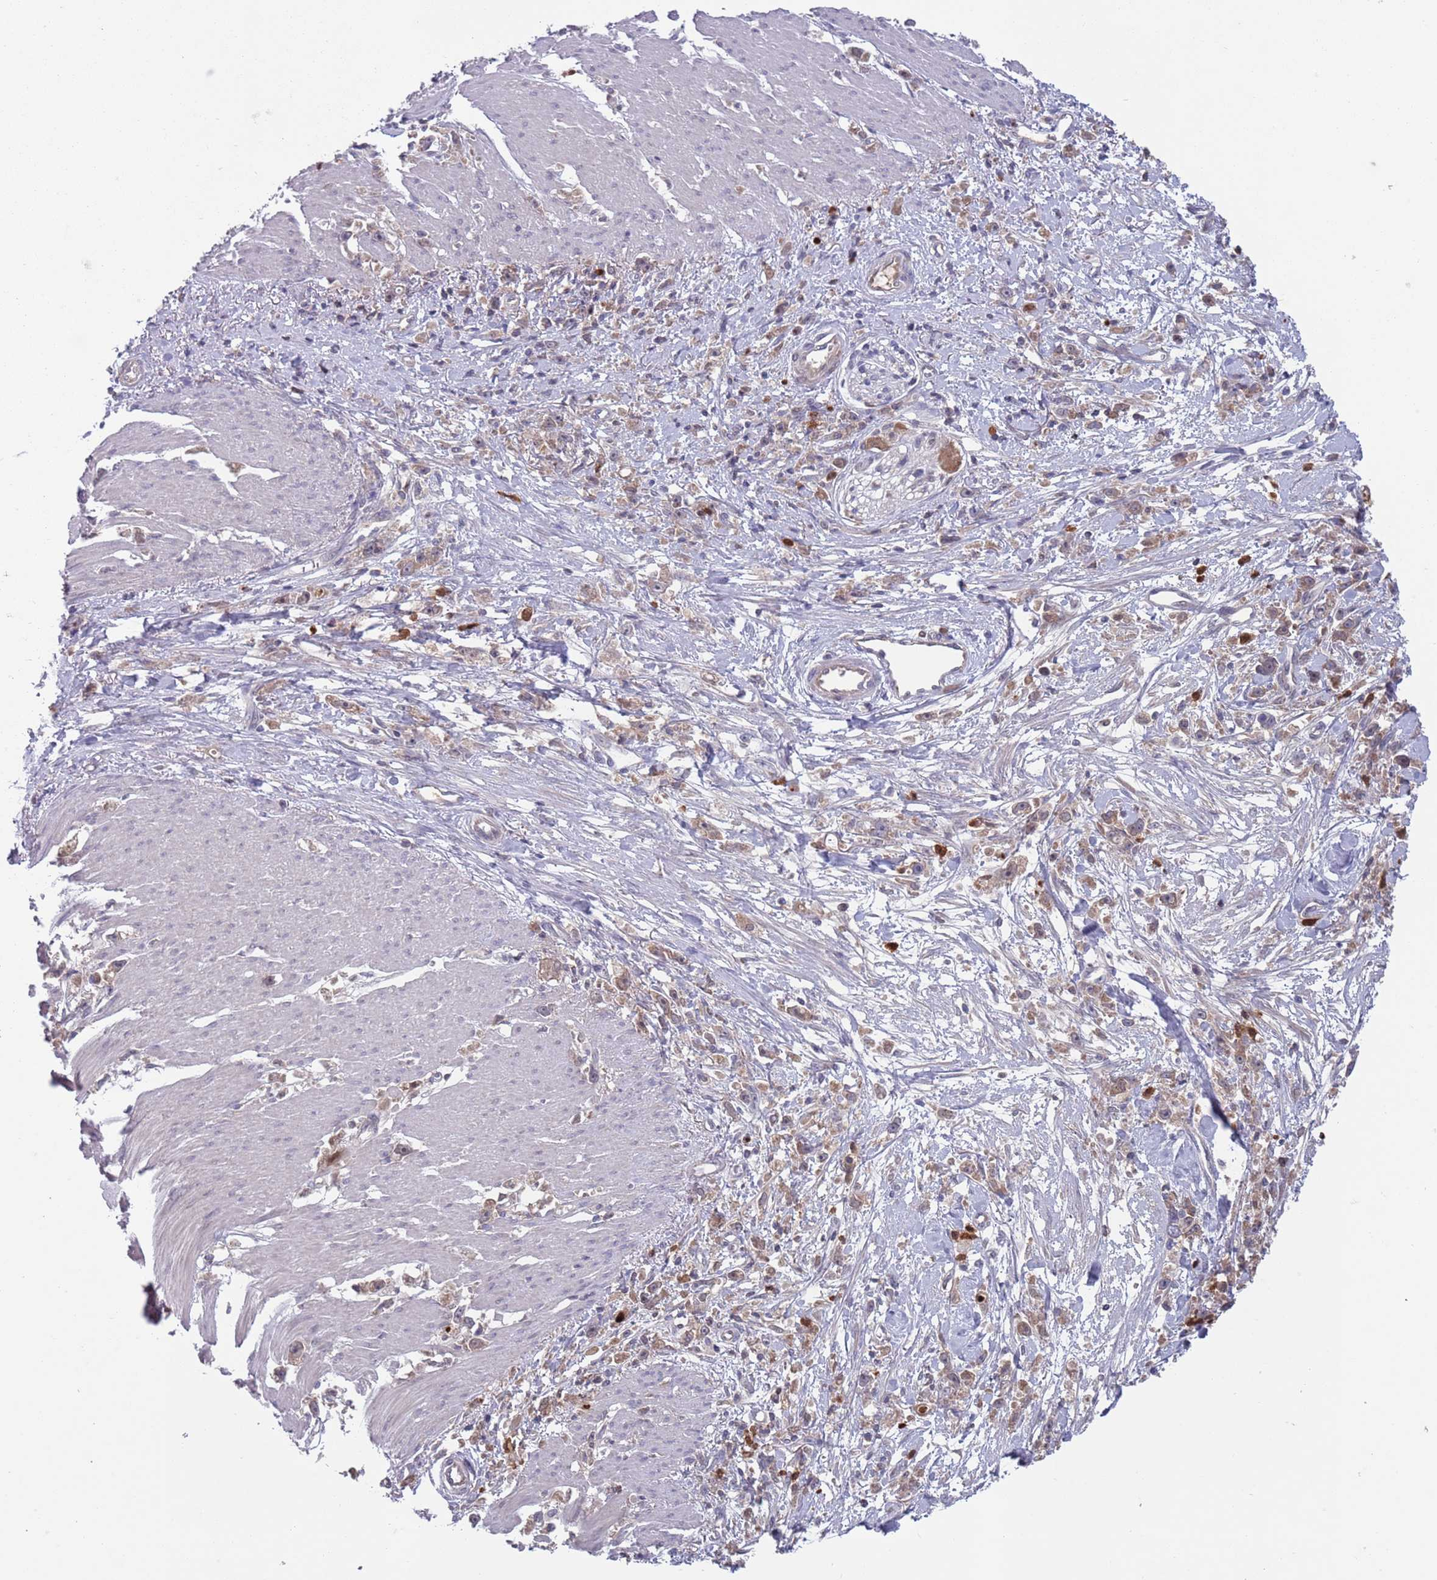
{"staining": {"intensity": "weak", "quantity": "25%-75%", "location": "cytoplasmic/membranous"}, "tissue": "stomach cancer", "cell_type": "Tumor cells", "image_type": "cancer", "snomed": [{"axis": "morphology", "description": "Adenocarcinoma, NOS"}, {"axis": "topography", "description": "Stomach"}], "caption": "Stomach cancer (adenocarcinoma) stained with a protein marker displays weak staining in tumor cells.", "gene": "TYW1", "patient": {"sex": "female", "age": 59}}